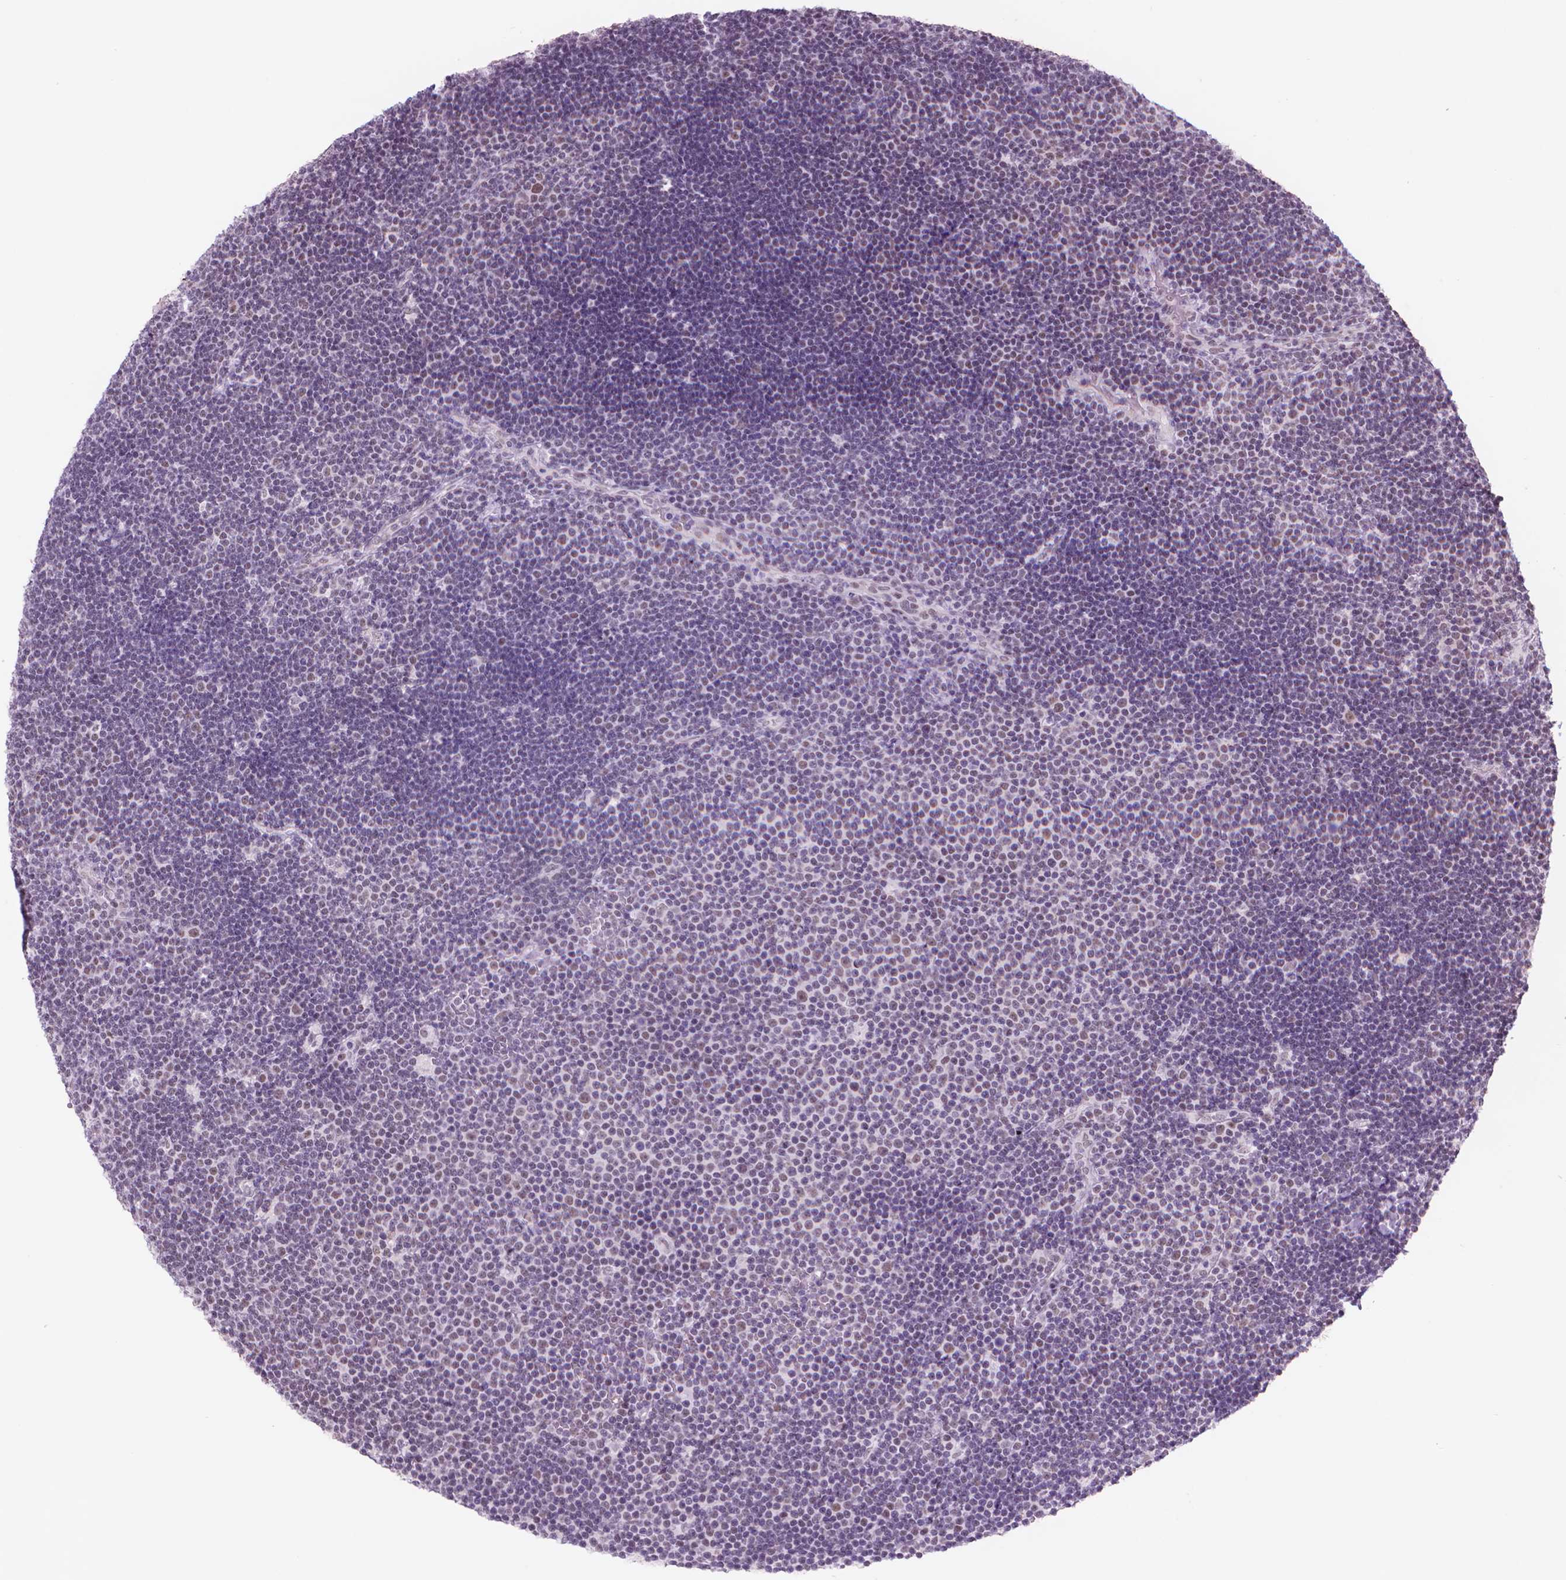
{"staining": {"intensity": "moderate", "quantity": "<25%", "location": "nuclear"}, "tissue": "lymphoma", "cell_type": "Tumor cells", "image_type": "cancer", "snomed": [{"axis": "morphology", "description": "Malignant lymphoma, non-Hodgkin's type, Low grade"}, {"axis": "topography", "description": "Brain"}], "caption": "Immunohistochemistry (IHC) of lymphoma displays low levels of moderate nuclear expression in about <25% of tumor cells.", "gene": "POLR3D", "patient": {"sex": "female", "age": 66}}